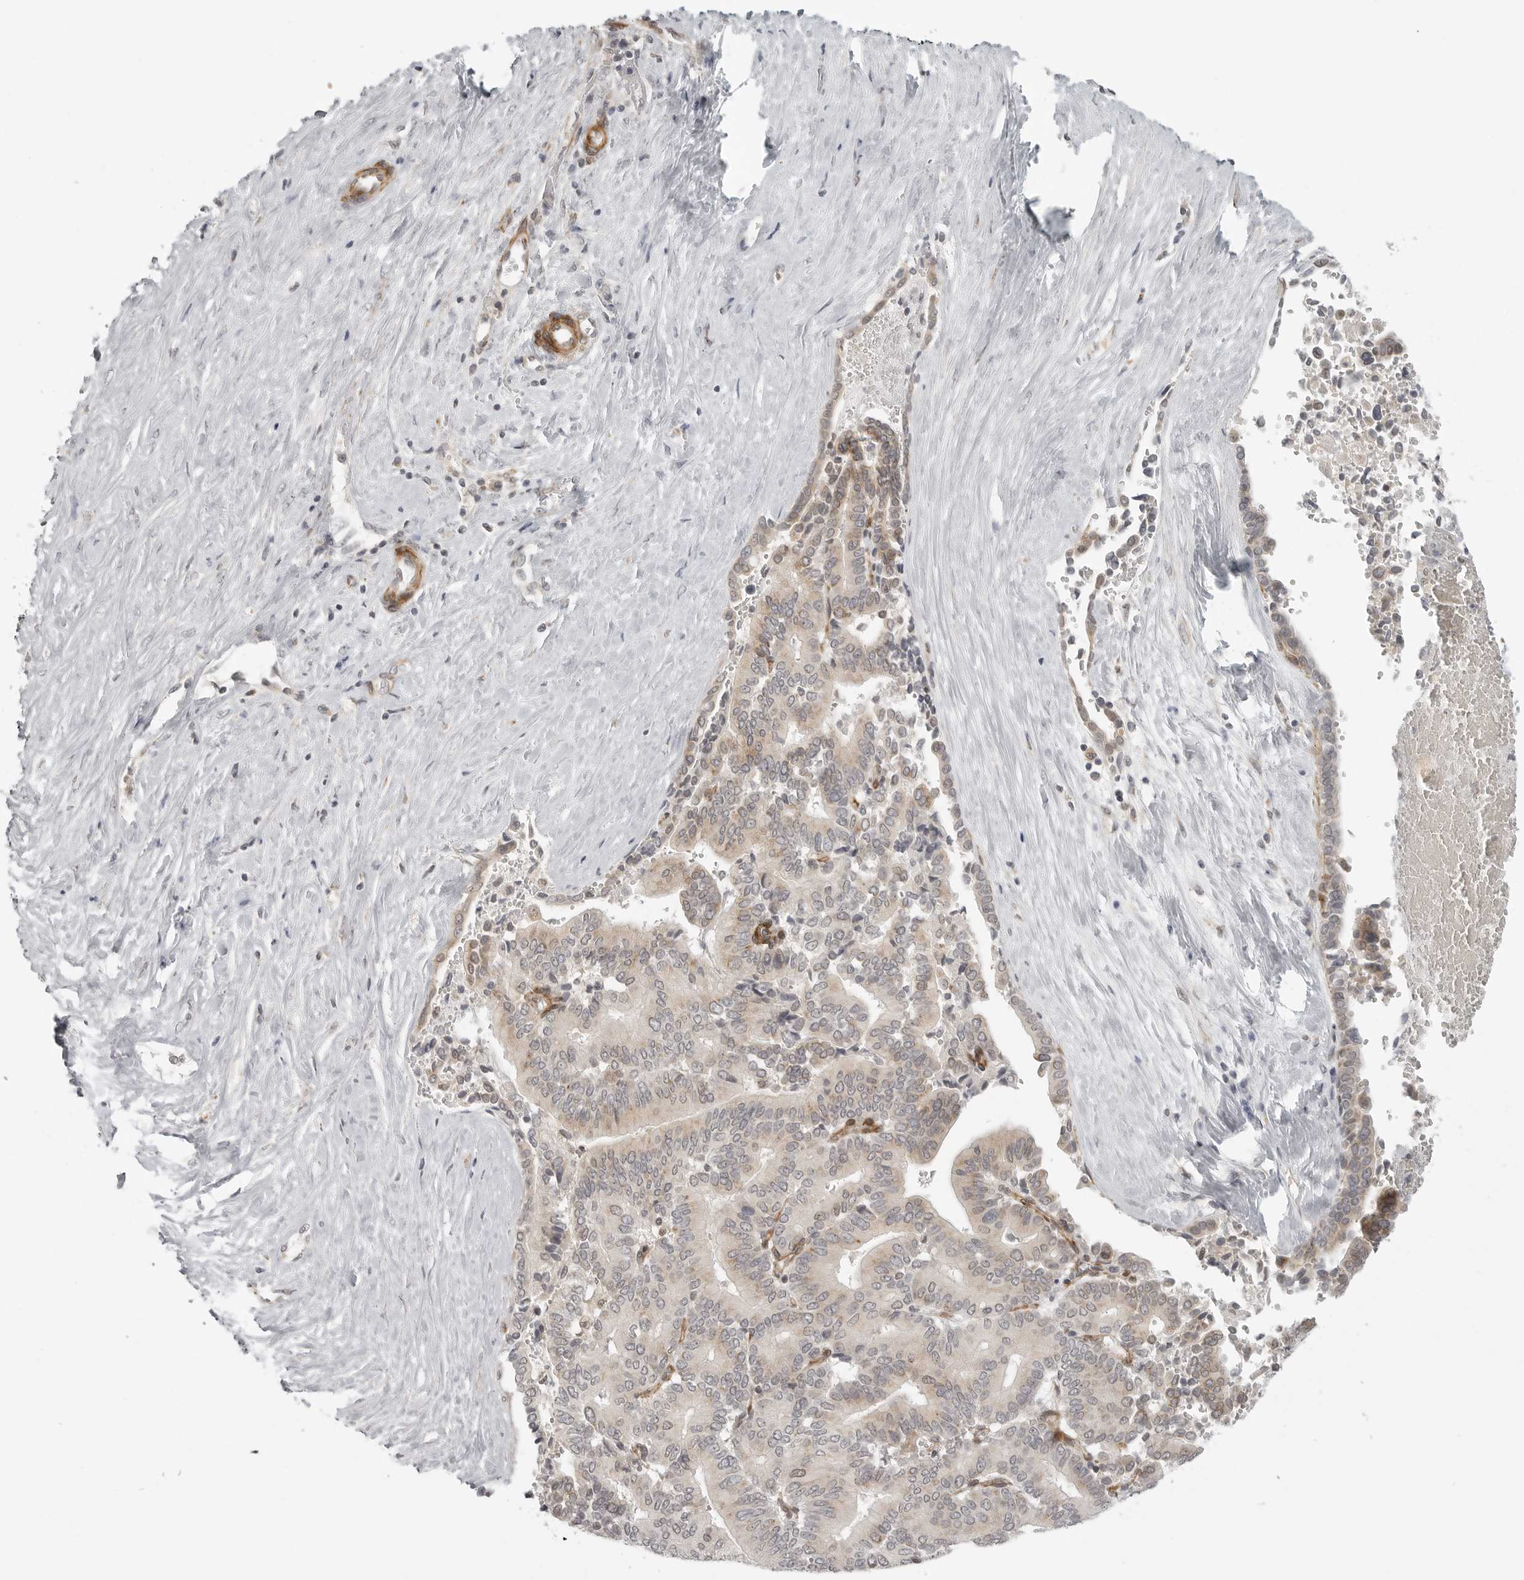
{"staining": {"intensity": "moderate", "quantity": ">75%", "location": "cytoplasmic/membranous"}, "tissue": "liver cancer", "cell_type": "Tumor cells", "image_type": "cancer", "snomed": [{"axis": "morphology", "description": "Cholangiocarcinoma"}, {"axis": "topography", "description": "Liver"}], "caption": "This micrograph displays IHC staining of human liver cancer (cholangiocarcinoma), with medium moderate cytoplasmic/membranous positivity in about >75% of tumor cells.", "gene": "TUT4", "patient": {"sex": "female", "age": 75}}